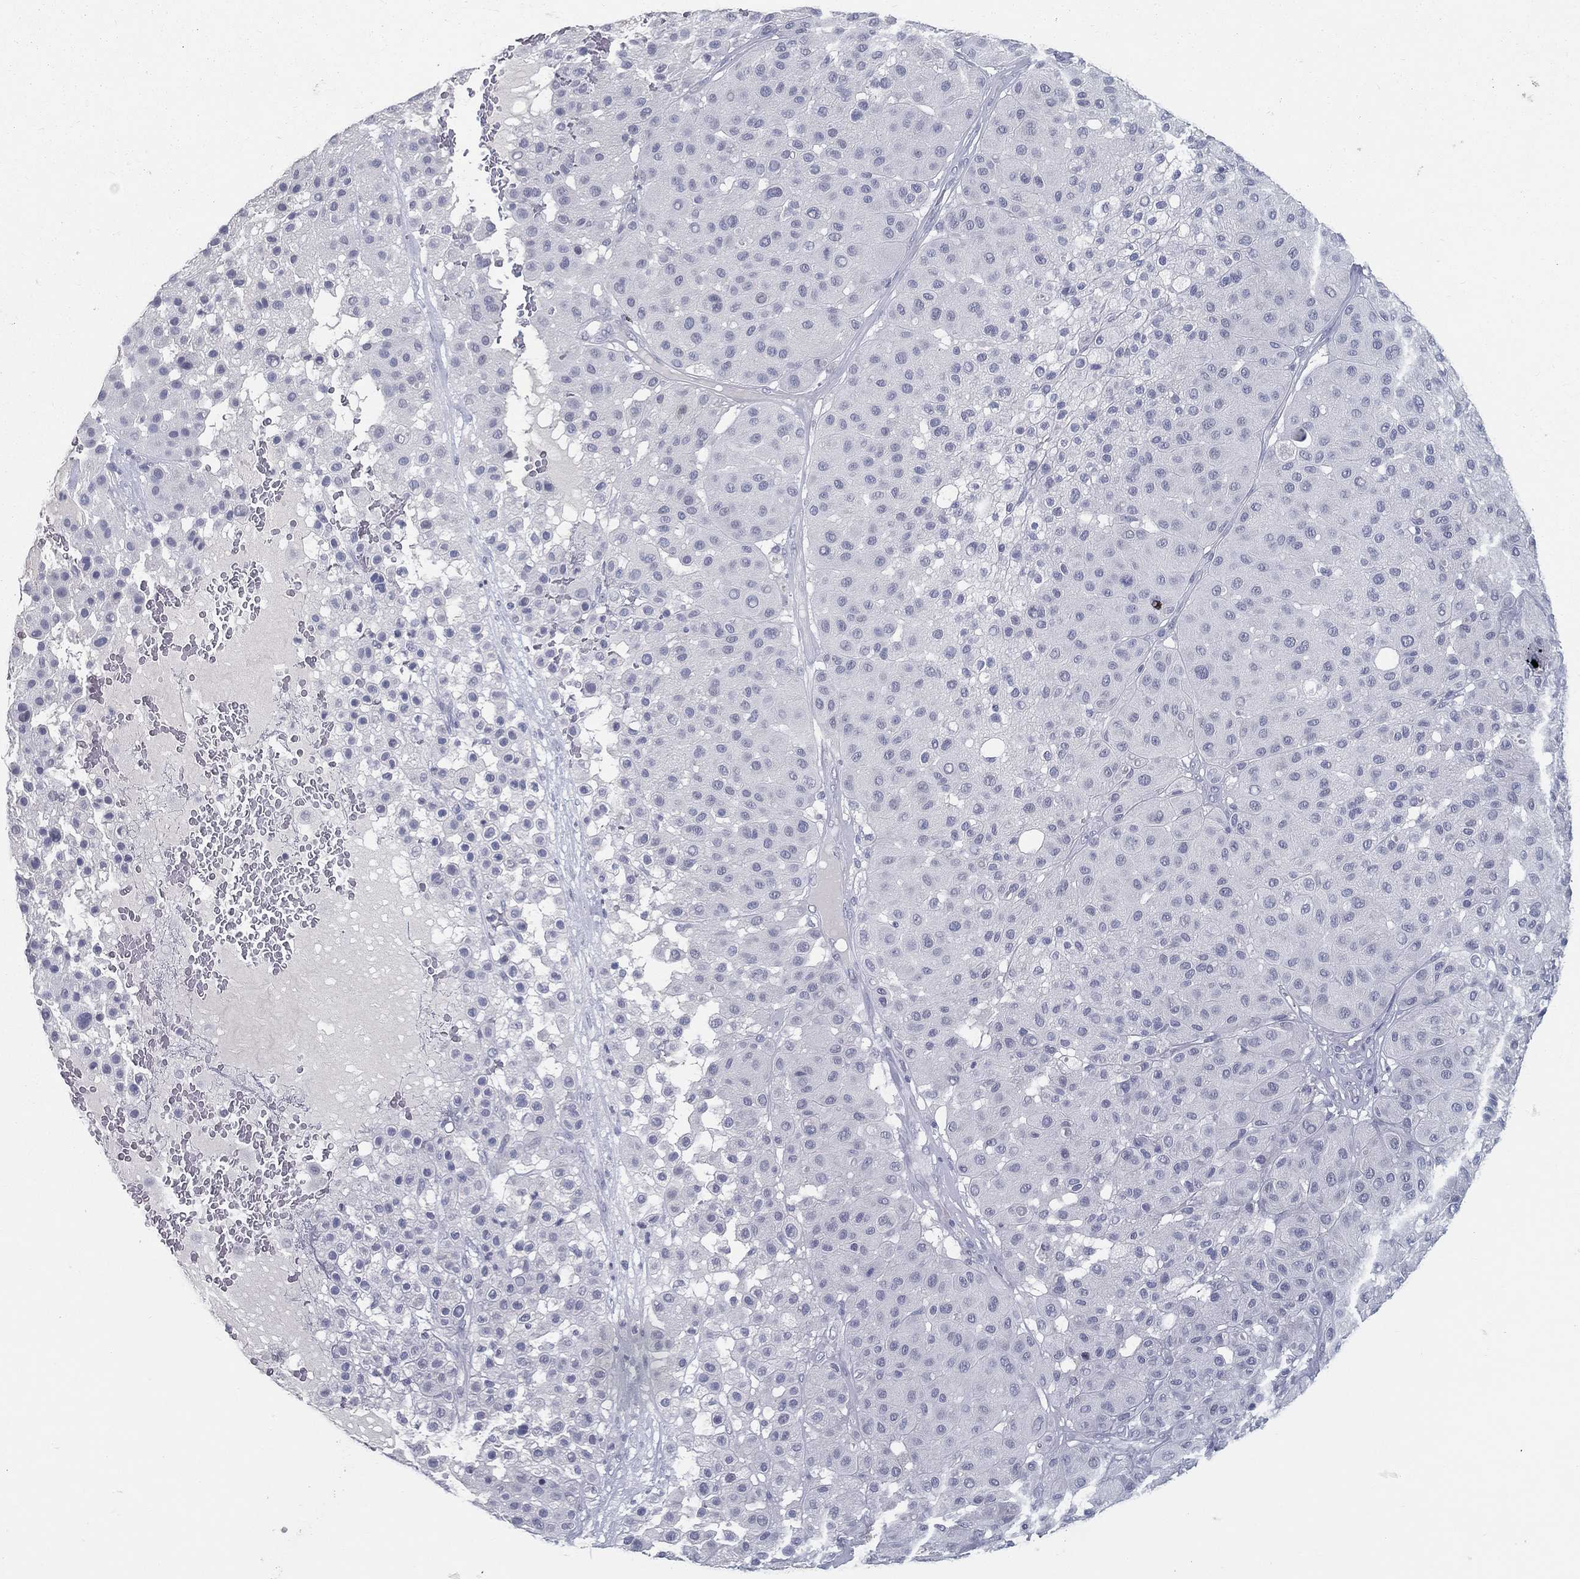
{"staining": {"intensity": "negative", "quantity": "none", "location": "none"}, "tissue": "melanoma", "cell_type": "Tumor cells", "image_type": "cancer", "snomed": [{"axis": "morphology", "description": "Malignant melanoma, Metastatic site"}, {"axis": "topography", "description": "Smooth muscle"}], "caption": "DAB (3,3'-diaminobenzidine) immunohistochemical staining of malignant melanoma (metastatic site) demonstrates no significant expression in tumor cells.", "gene": "ACE2", "patient": {"sex": "male", "age": 41}}